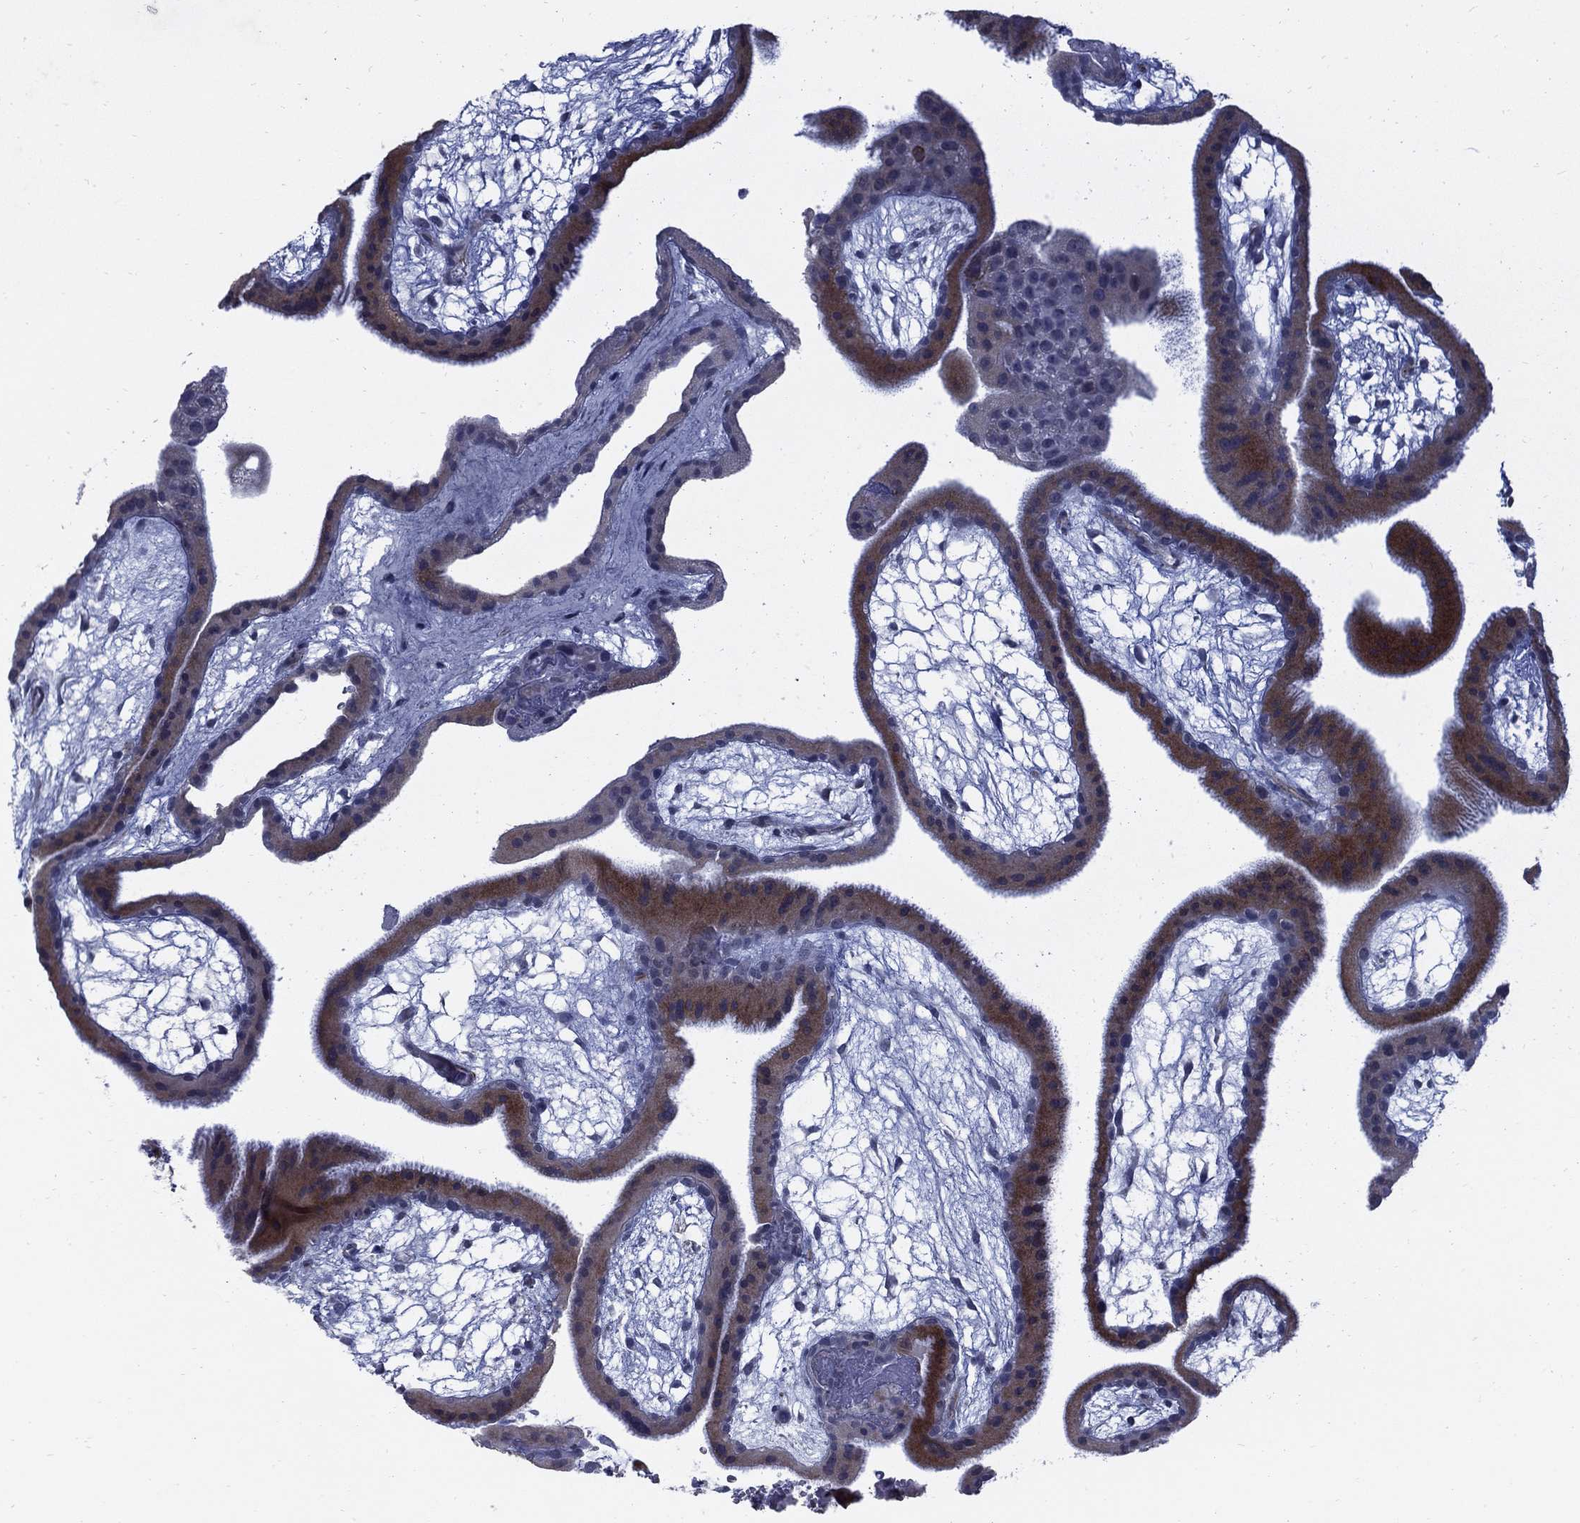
{"staining": {"intensity": "strong", "quantity": "25%-75%", "location": "cytoplasmic/membranous"}, "tissue": "placenta", "cell_type": "Decidual cells", "image_type": "normal", "snomed": [{"axis": "morphology", "description": "Normal tissue, NOS"}, {"axis": "topography", "description": "Placenta"}], "caption": "DAB immunohistochemical staining of normal placenta reveals strong cytoplasmic/membranous protein staining in about 25%-75% of decidual cells.", "gene": "NTRK2", "patient": {"sex": "female", "age": 19}}